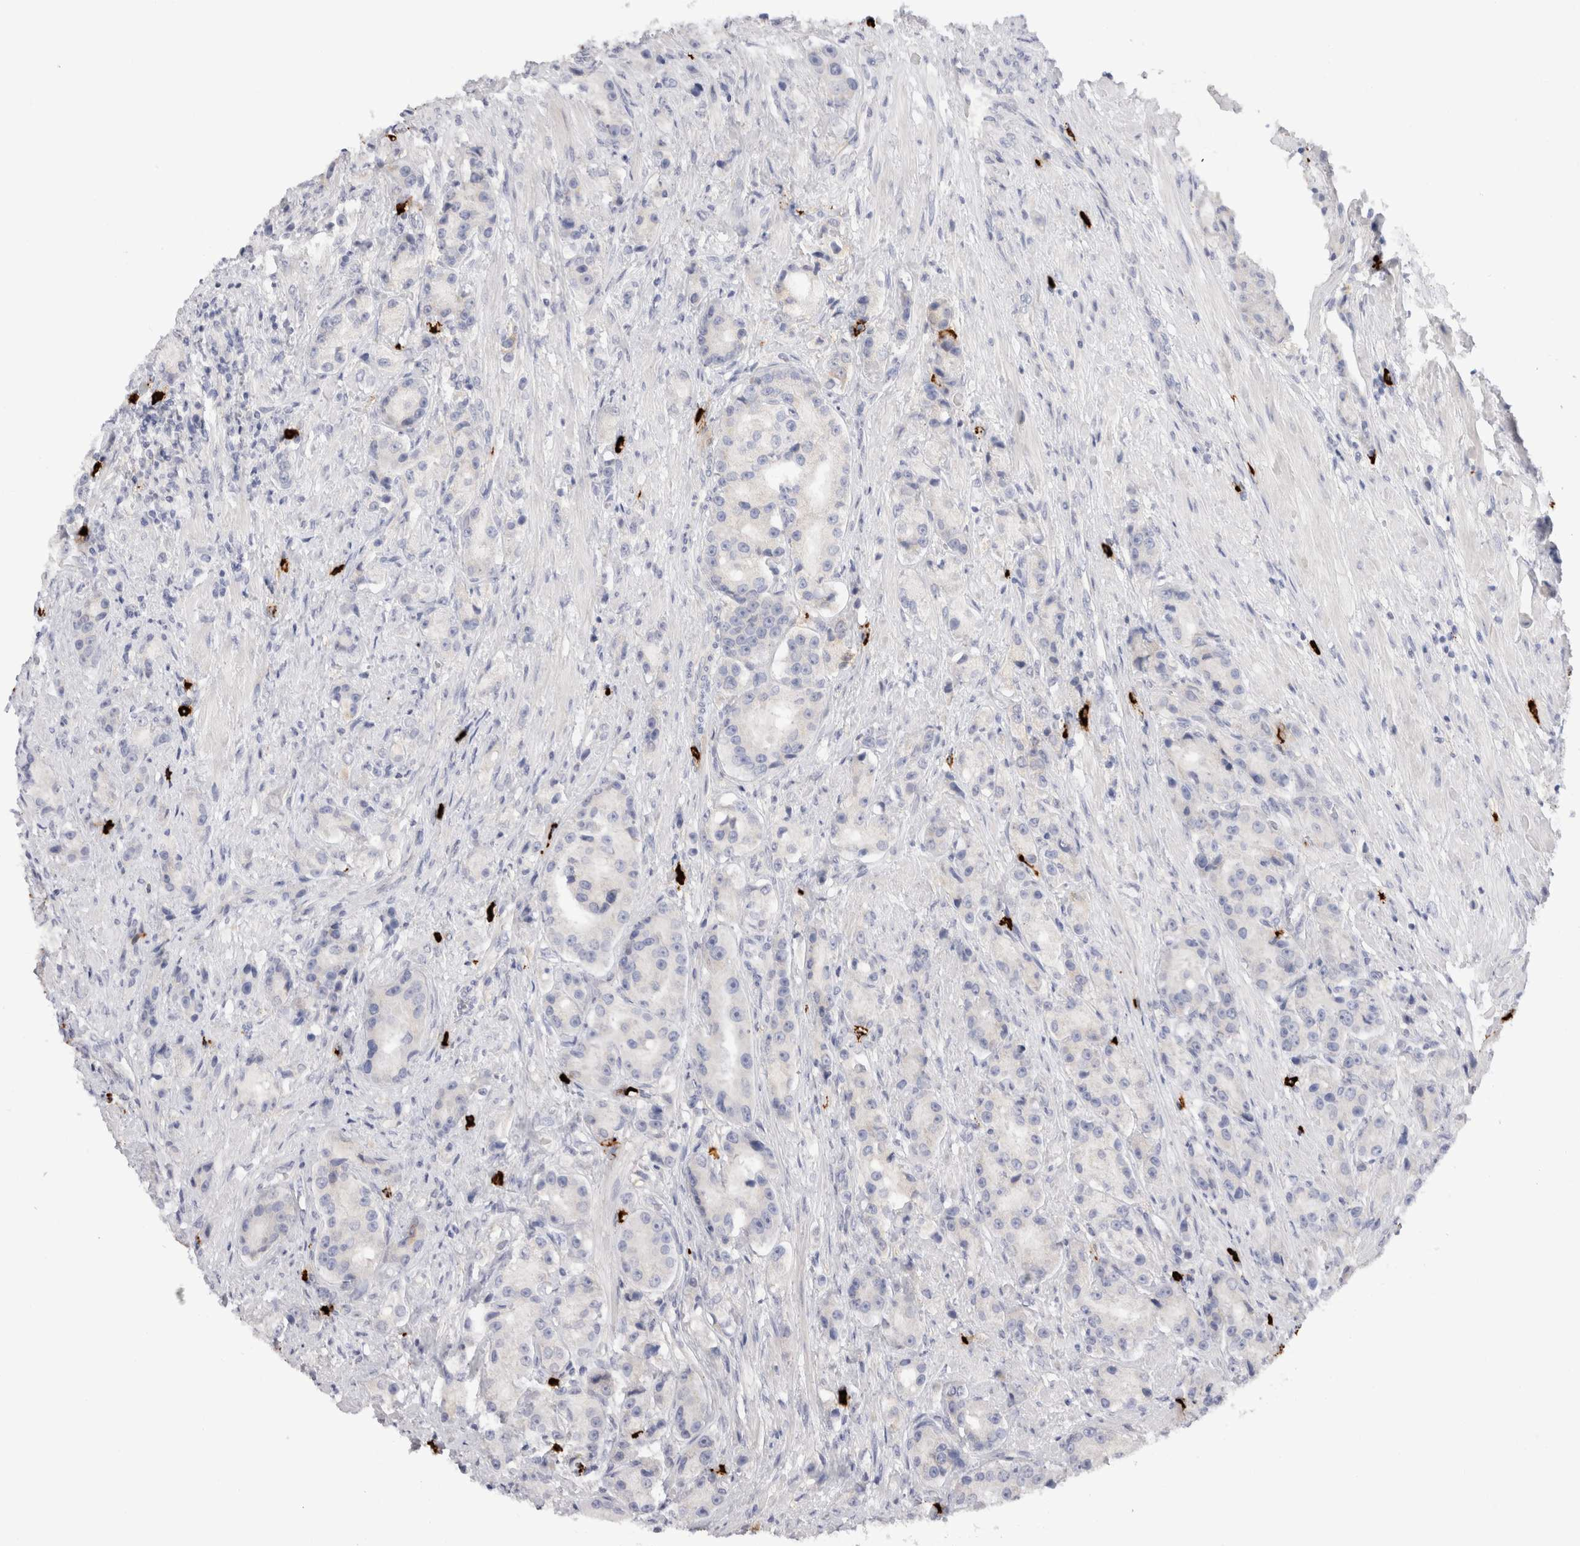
{"staining": {"intensity": "negative", "quantity": "none", "location": "none"}, "tissue": "prostate cancer", "cell_type": "Tumor cells", "image_type": "cancer", "snomed": [{"axis": "morphology", "description": "Adenocarcinoma, High grade"}, {"axis": "topography", "description": "Prostate"}], "caption": "Prostate cancer (high-grade adenocarcinoma) stained for a protein using IHC exhibits no staining tumor cells.", "gene": "SPINK2", "patient": {"sex": "male", "age": 60}}